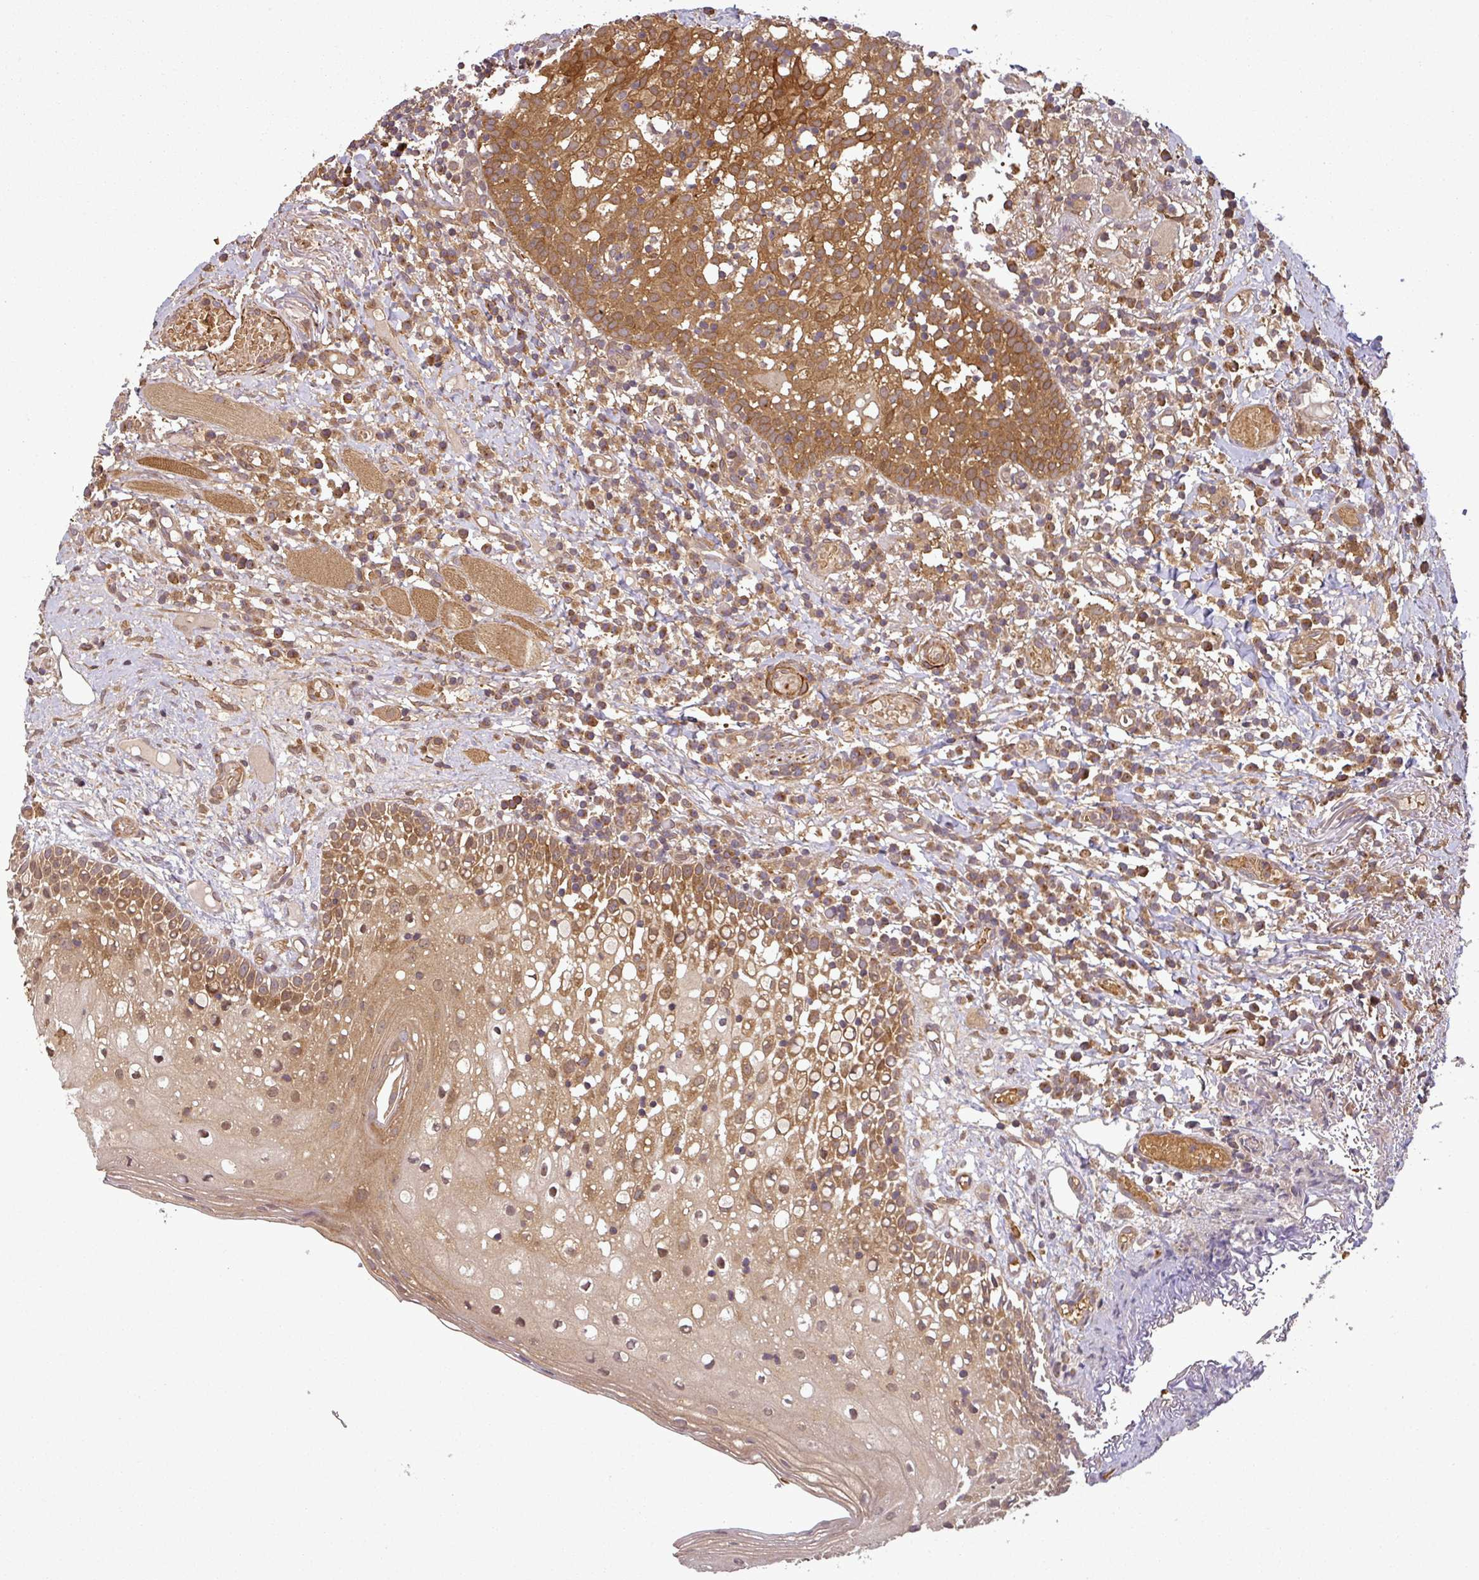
{"staining": {"intensity": "moderate", "quantity": ">75%", "location": "cytoplasmic/membranous"}, "tissue": "oral mucosa", "cell_type": "Squamous epithelial cells", "image_type": "normal", "snomed": [{"axis": "morphology", "description": "Normal tissue, NOS"}, {"axis": "topography", "description": "Oral tissue"}], "caption": "A photomicrograph of human oral mucosa stained for a protein shows moderate cytoplasmic/membranous brown staining in squamous epithelial cells. The staining was performed using DAB (3,3'-diaminobenzidine) to visualize the protein expression in brown, while the nuclei were stained in blue with hematoxylin (Magnification: 20x).", "gene": "MAP3K6", "patient": {"sex": "male", "age": 60}}